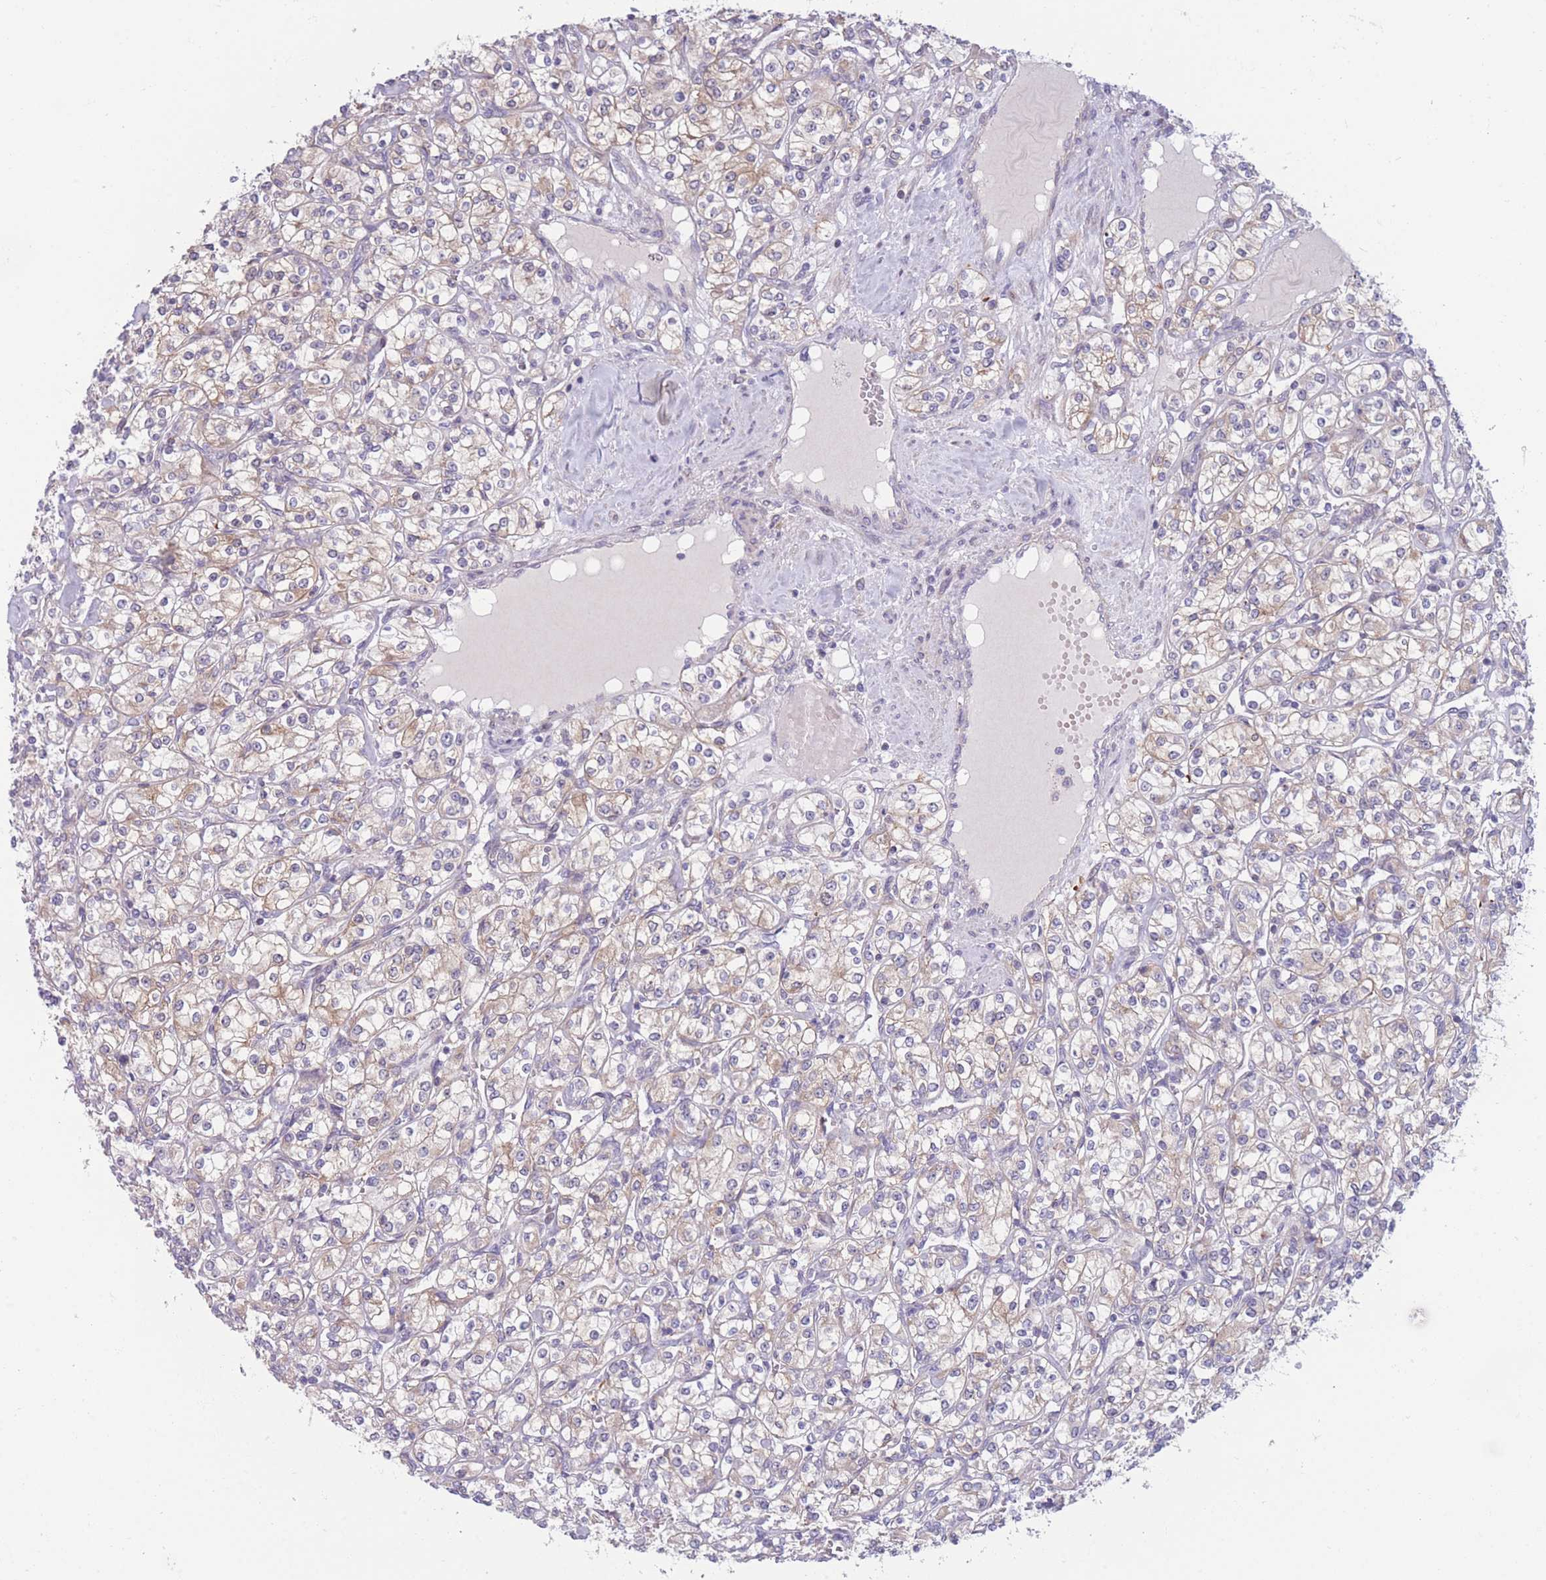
{"staining": {"intensity": "weak", "quantity": "25%-75%", "location": "cytoplasmic/membranous"}, "tissue": "renal cancer", "cell_type": "Tumor cells", "image_type": "cancer", "snomed": [{"axis": "morphology", "description": "Adenocarcinoma, NOS"}, {"axis": "topography", "description": "Kidney"}], "caption": "Protein staining demonstrates weak cytoplasmic/membranous expression in about 25%-75% of tumor cells in adenocarcinoma (renal). (DAB (3,3'-diaminobenzidine) = brown stain, brightfield microscopy at high magnification).", "gene": "PDE4A", "patient": {"sex": "male", "age": 77}}